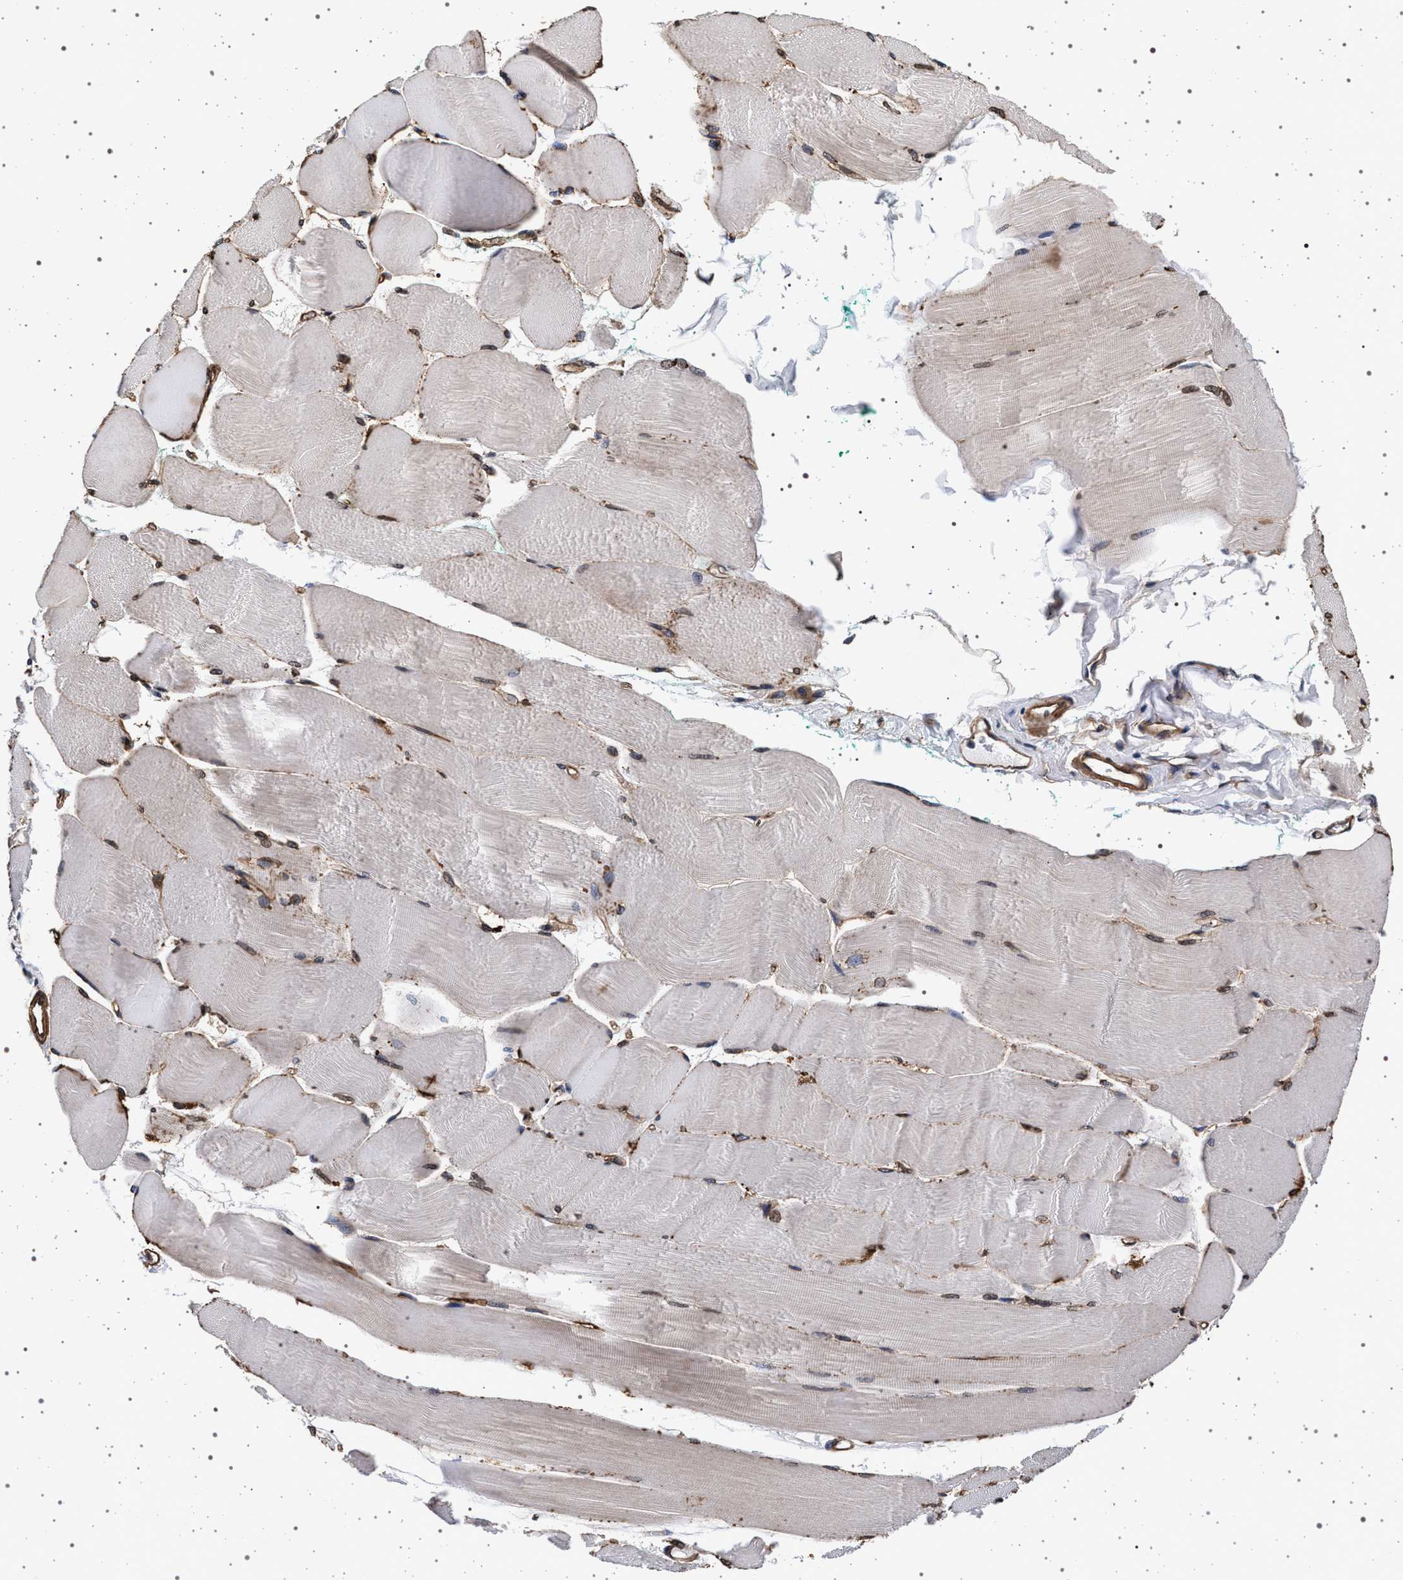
{"staining": {"intensity": "weak", "quantity": "25%-75%", "location": "cytoplasmic/membranous,nuclear"}, "tissue": "skeletal muscle", "cell_type": "Myocytes", "image_type": "normal", "snomed": [{"axis": "morphology", "description": "Normal tissue, NOS"}, {"axis": "morphology", "description": "Squamous cell carcinoma, NOS"}, {"axis": "topography", "description": "Skeletal muscle"}], "caption": "Immunohistochemical staining of benign human skeletal muscle demonstrates low levels of weak cytoplasmic/membranous,nuclear staining in approximately 25%-75% of myocytes. (IHC, brightfield microscopy, high magnification).", "gene": "KCNK6", "patient": {"sex": "male", "age": 51}}